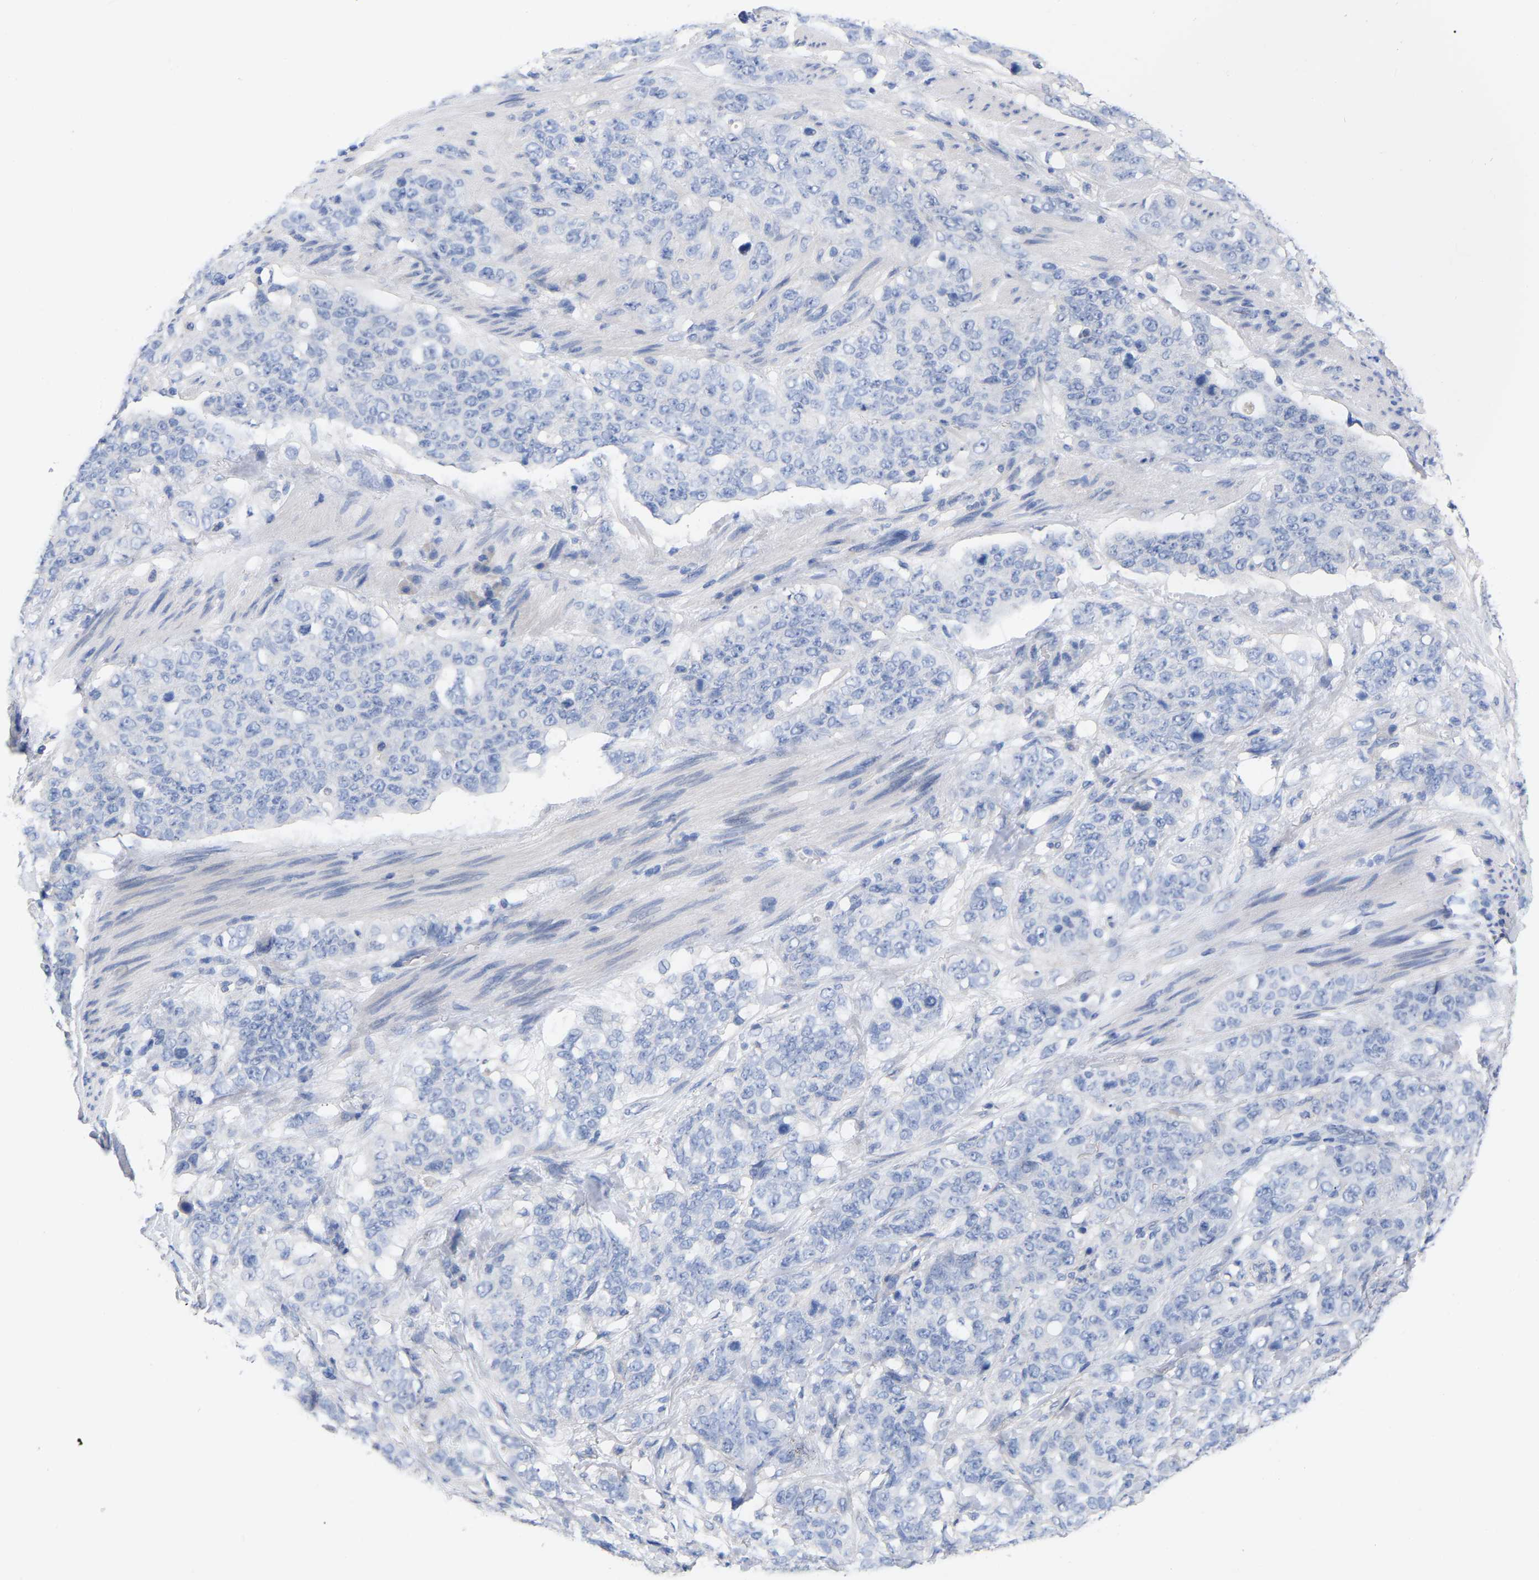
{"staining": {"intensity": "negative", "quantity": "none", "location": "none"}, "tissue": "stomach cancer", "cell_type": "Tumor cells", "image_type": "cancer", "snomed": [{"axis": "morphology", "description": "Adenocarcinoma, NOS"}, {"axis": "topography", "description": "Stomach"}], "caption": "IHC of human stomach adenocarcinoma shows no expression in tumor cells.", "gene": "HAPLN1", "patient": {"sex": "male", "age": 48}}